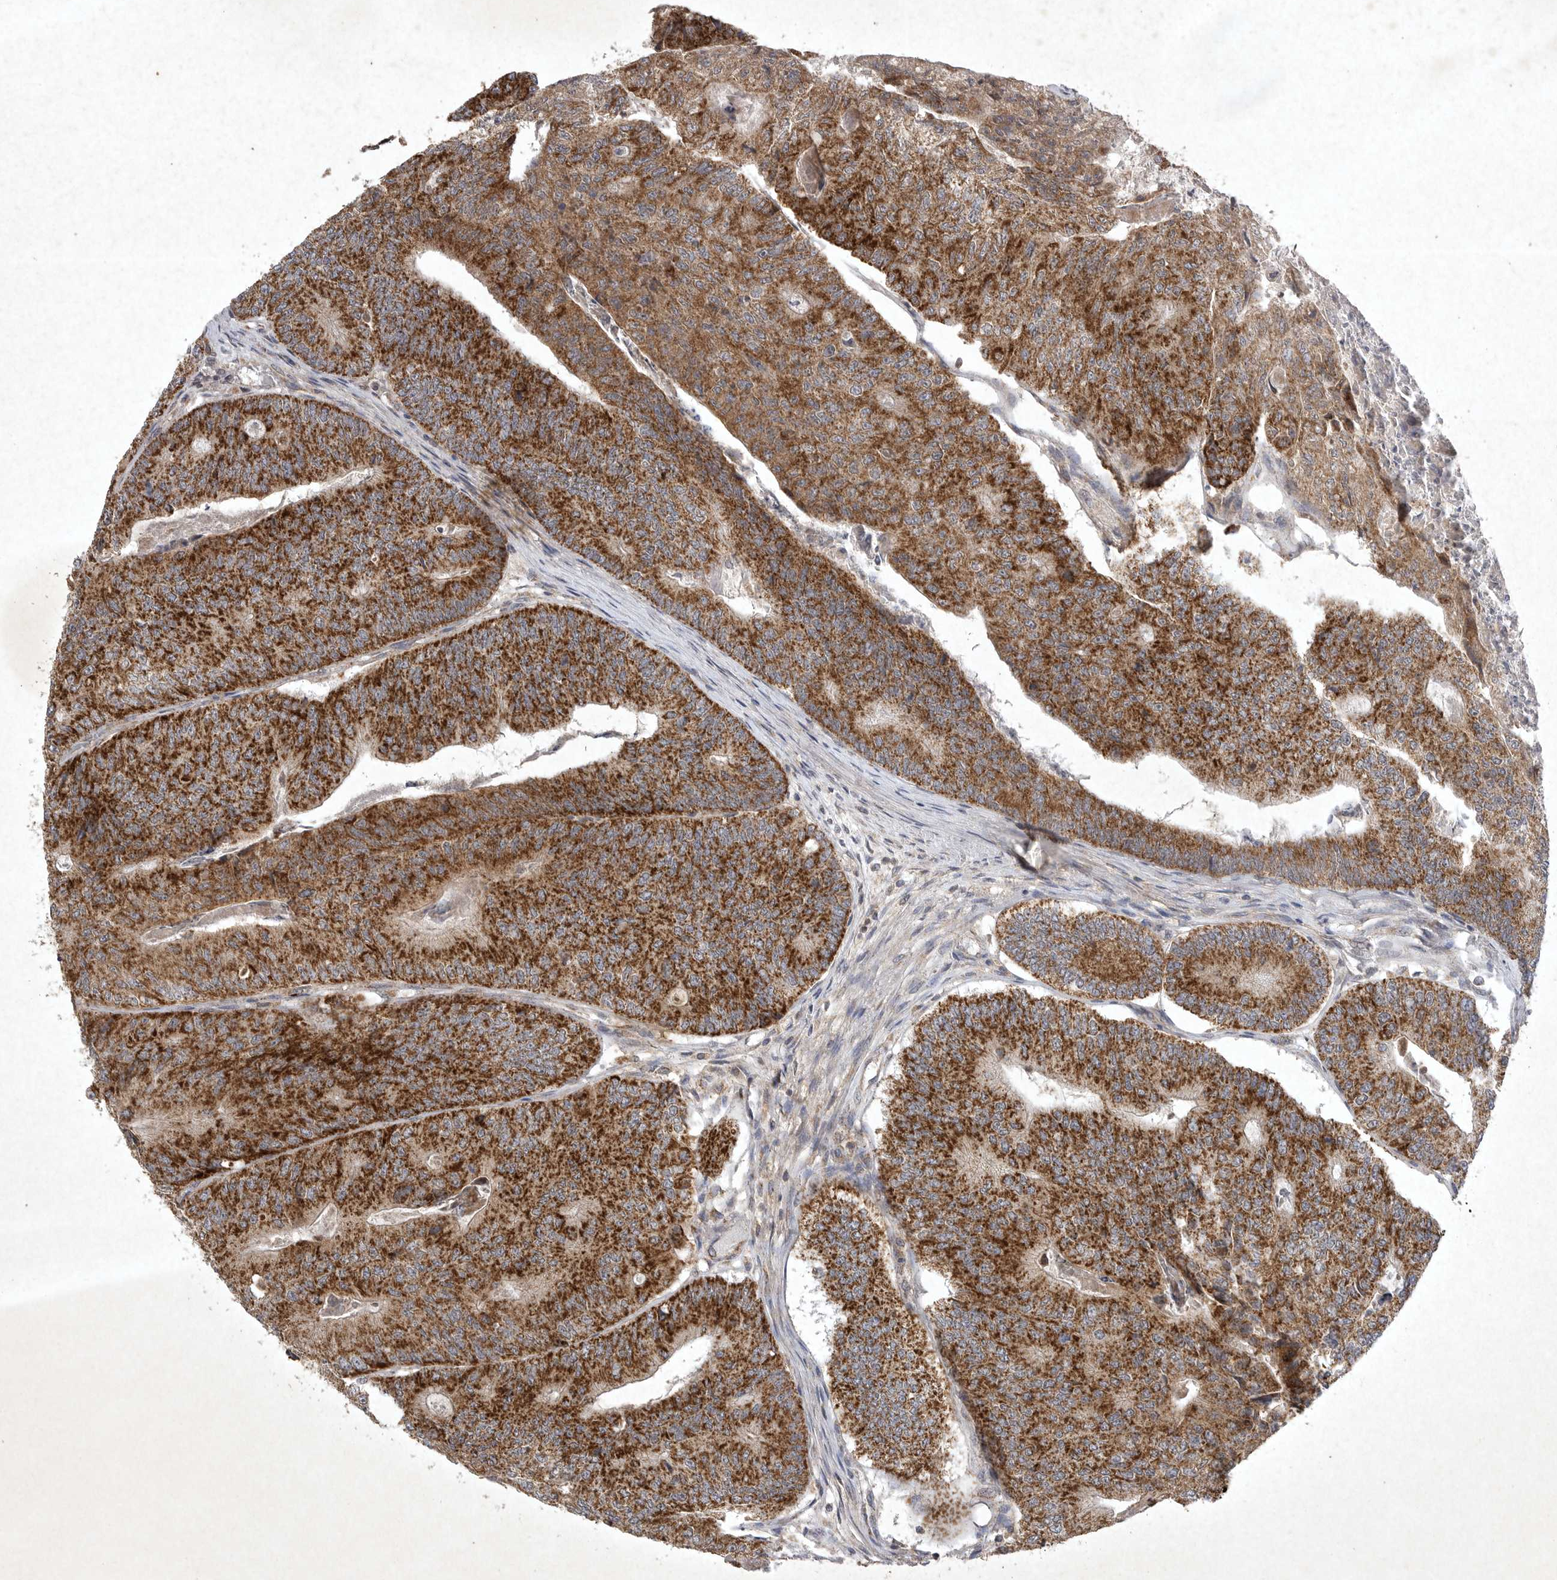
{"staining": {"intensity": "strong", "quantity": ">75%", "location": "cytoplasmic/membranous"}, "tissue": "colorectal cancer", "cell_type": "Tumor cells", "image_type": "cancer", "snomed": [{"axis": "morphology", "description": "Adenocarcinoma, NOS"}, {"axis": "topography", "description": "Colon"}], "caption": "DAB immunohistochemical staining of human colorectal adenocarcinoma demonstrates strong cytoplasmic/membranous protein staining in about >75% of tumor cells. (IHC, brightfield microscopy, high magnification).", "gene": "DDR1", "patient": {"sex": "female", "age": 67}}